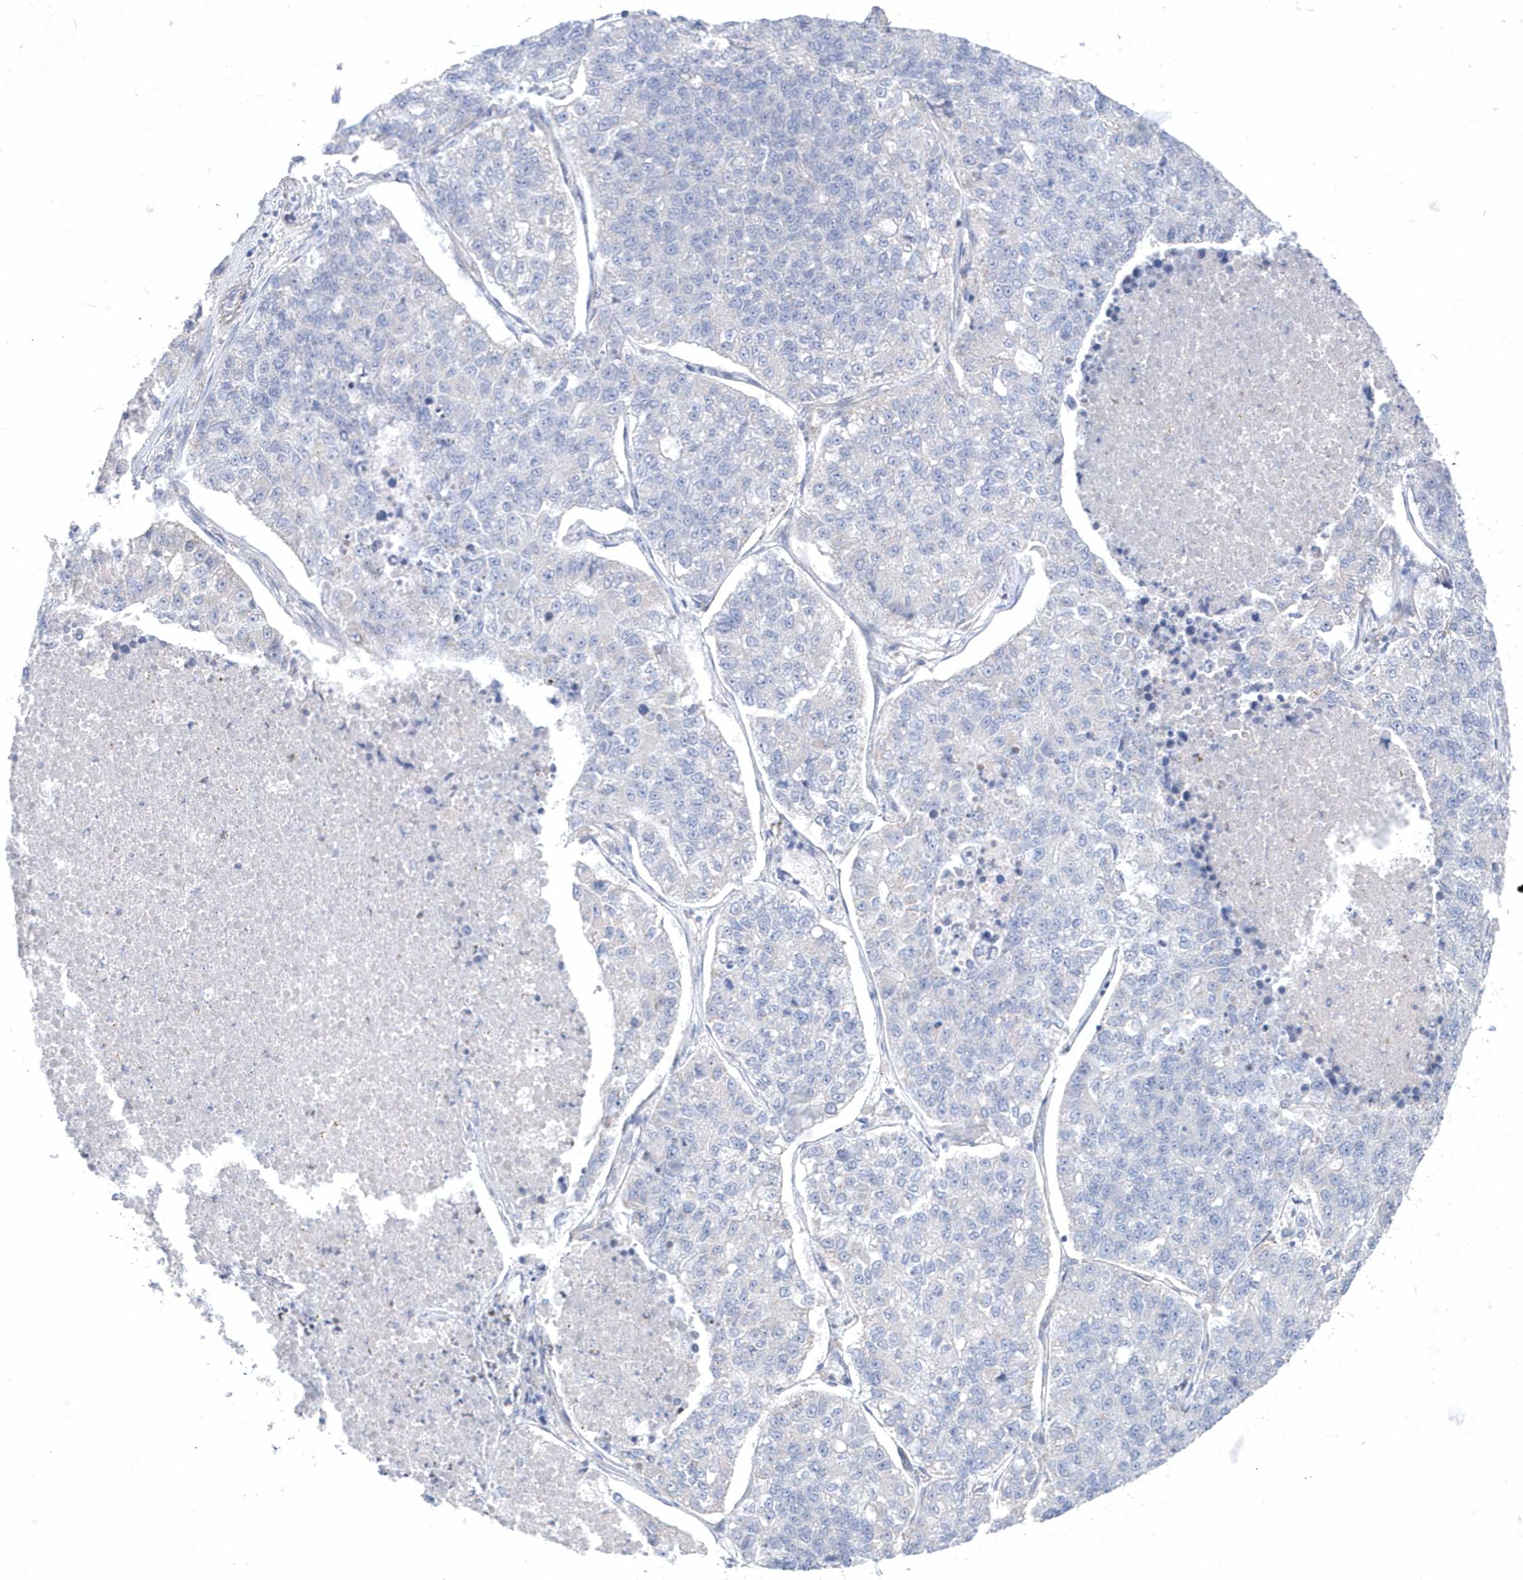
{"staining": {"intensity": "negative", "quantity": "none", "location": "none"}, "tissue": "lung cancer", "cell_type": "Tumor cells", "image_type": "cancer", "snomed": [{"axis": "morphology", "description": "Adenocarcinoma, NOS"}, {"axis": "topography", "description": "Lung"}], "caption": "The histopathology image displays no significant positivity in tumor cells of lung cancer.", "gene": "ANAPC1", "patient": {"sex": "male", "age": 49}}